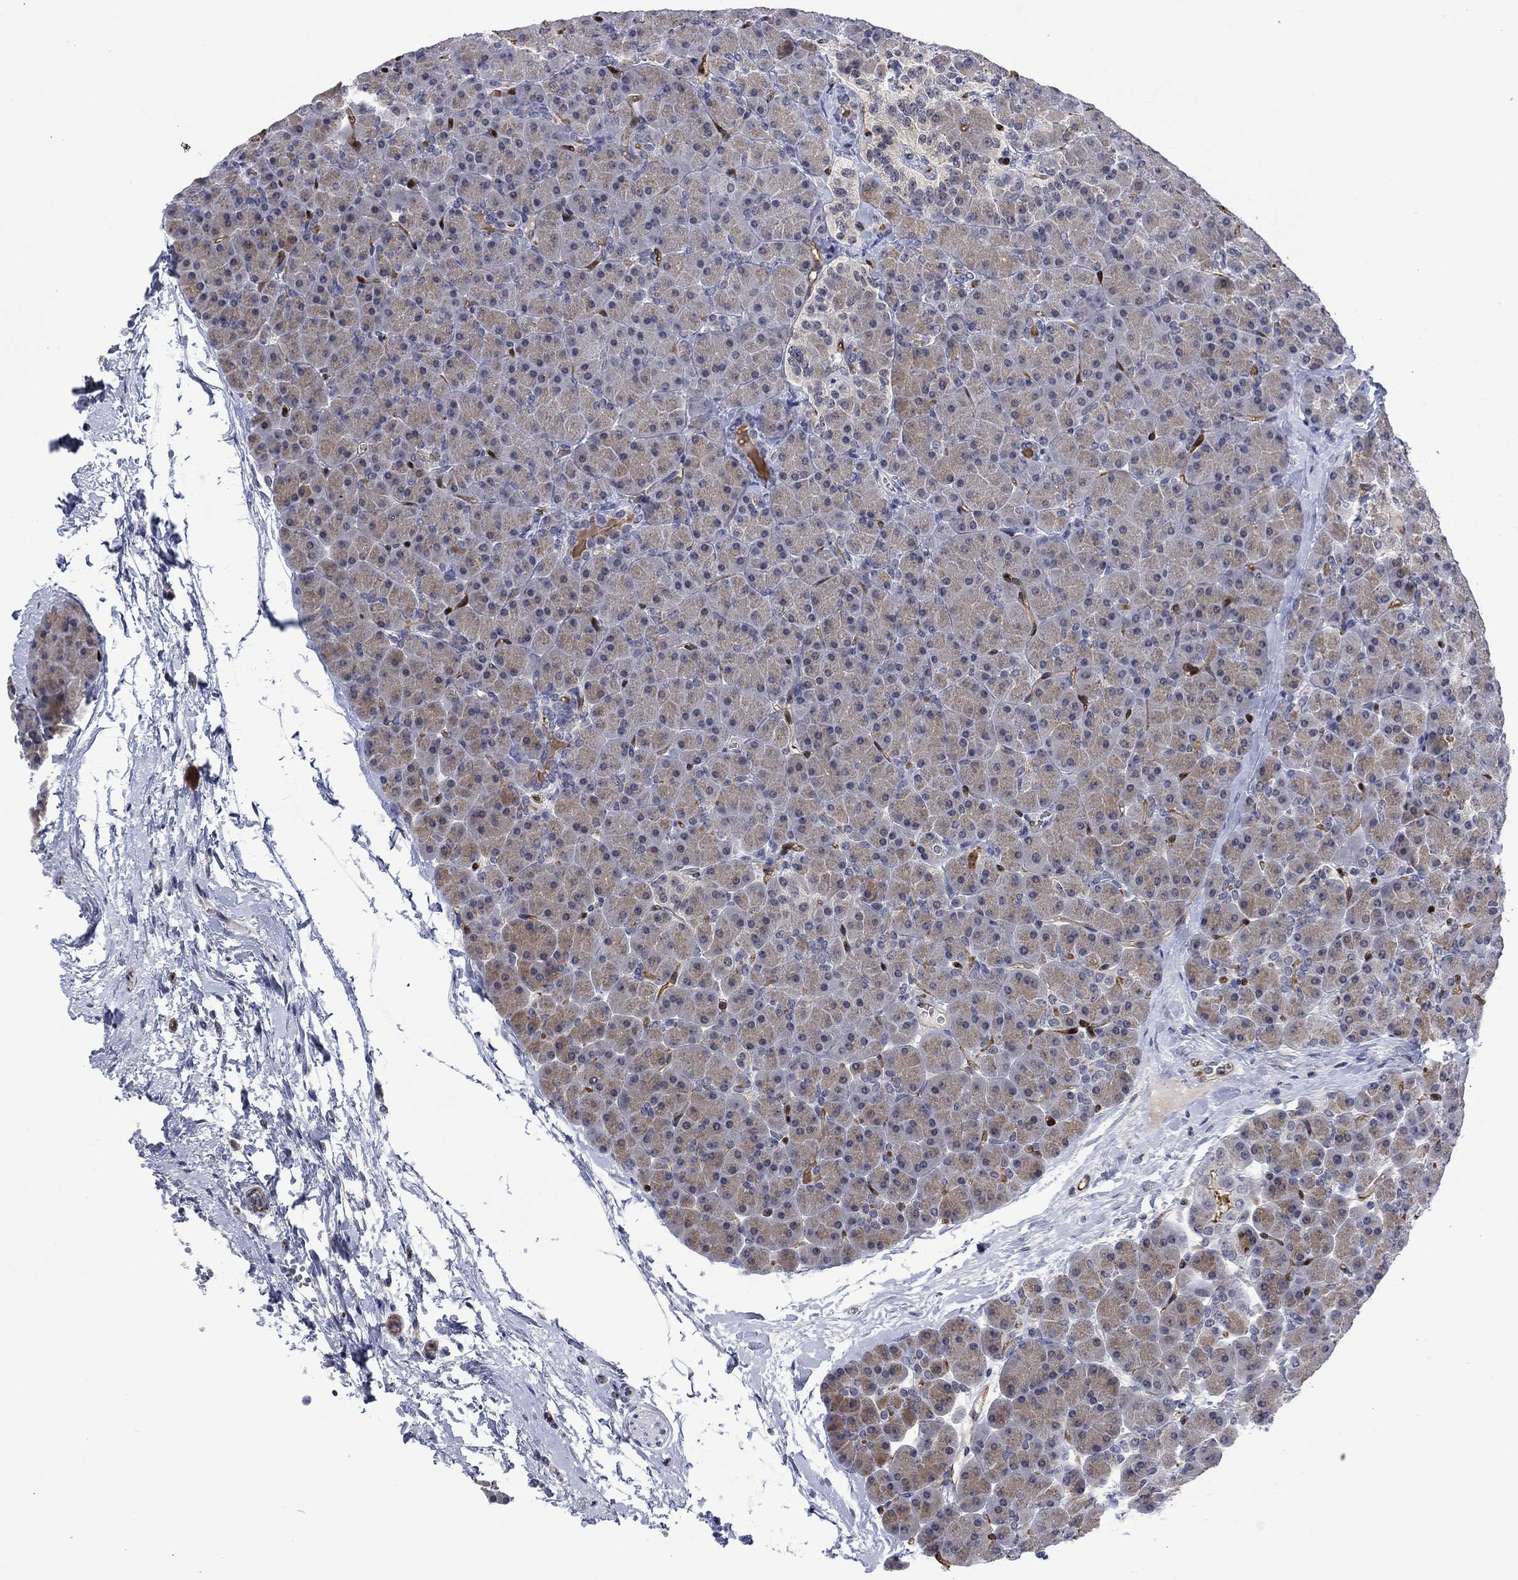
{"staining": {"intensity": "negative", "quantity": "none", "location": "none"}, "tissue": "pancreas", "cell_type": "Exocrine glandular cells", "image_type": "normal", "snomed": [{"axis": "morphology", "description": "Normal tissue, NOS"}, {"axis": "topography", "description": "Pancreas"}], "caption": "This is a photomicrograph of IHC staining of unremarkable pancreas, which shows no positivity in exocrine glandular cells. The staining is performed using DAB (3,3'-diaminobenzidine) brown chromogen with nuclei counter-stained in using hematoxylin.", "gene": "AGL", "patient": {"sex": "female", "age": 44}}